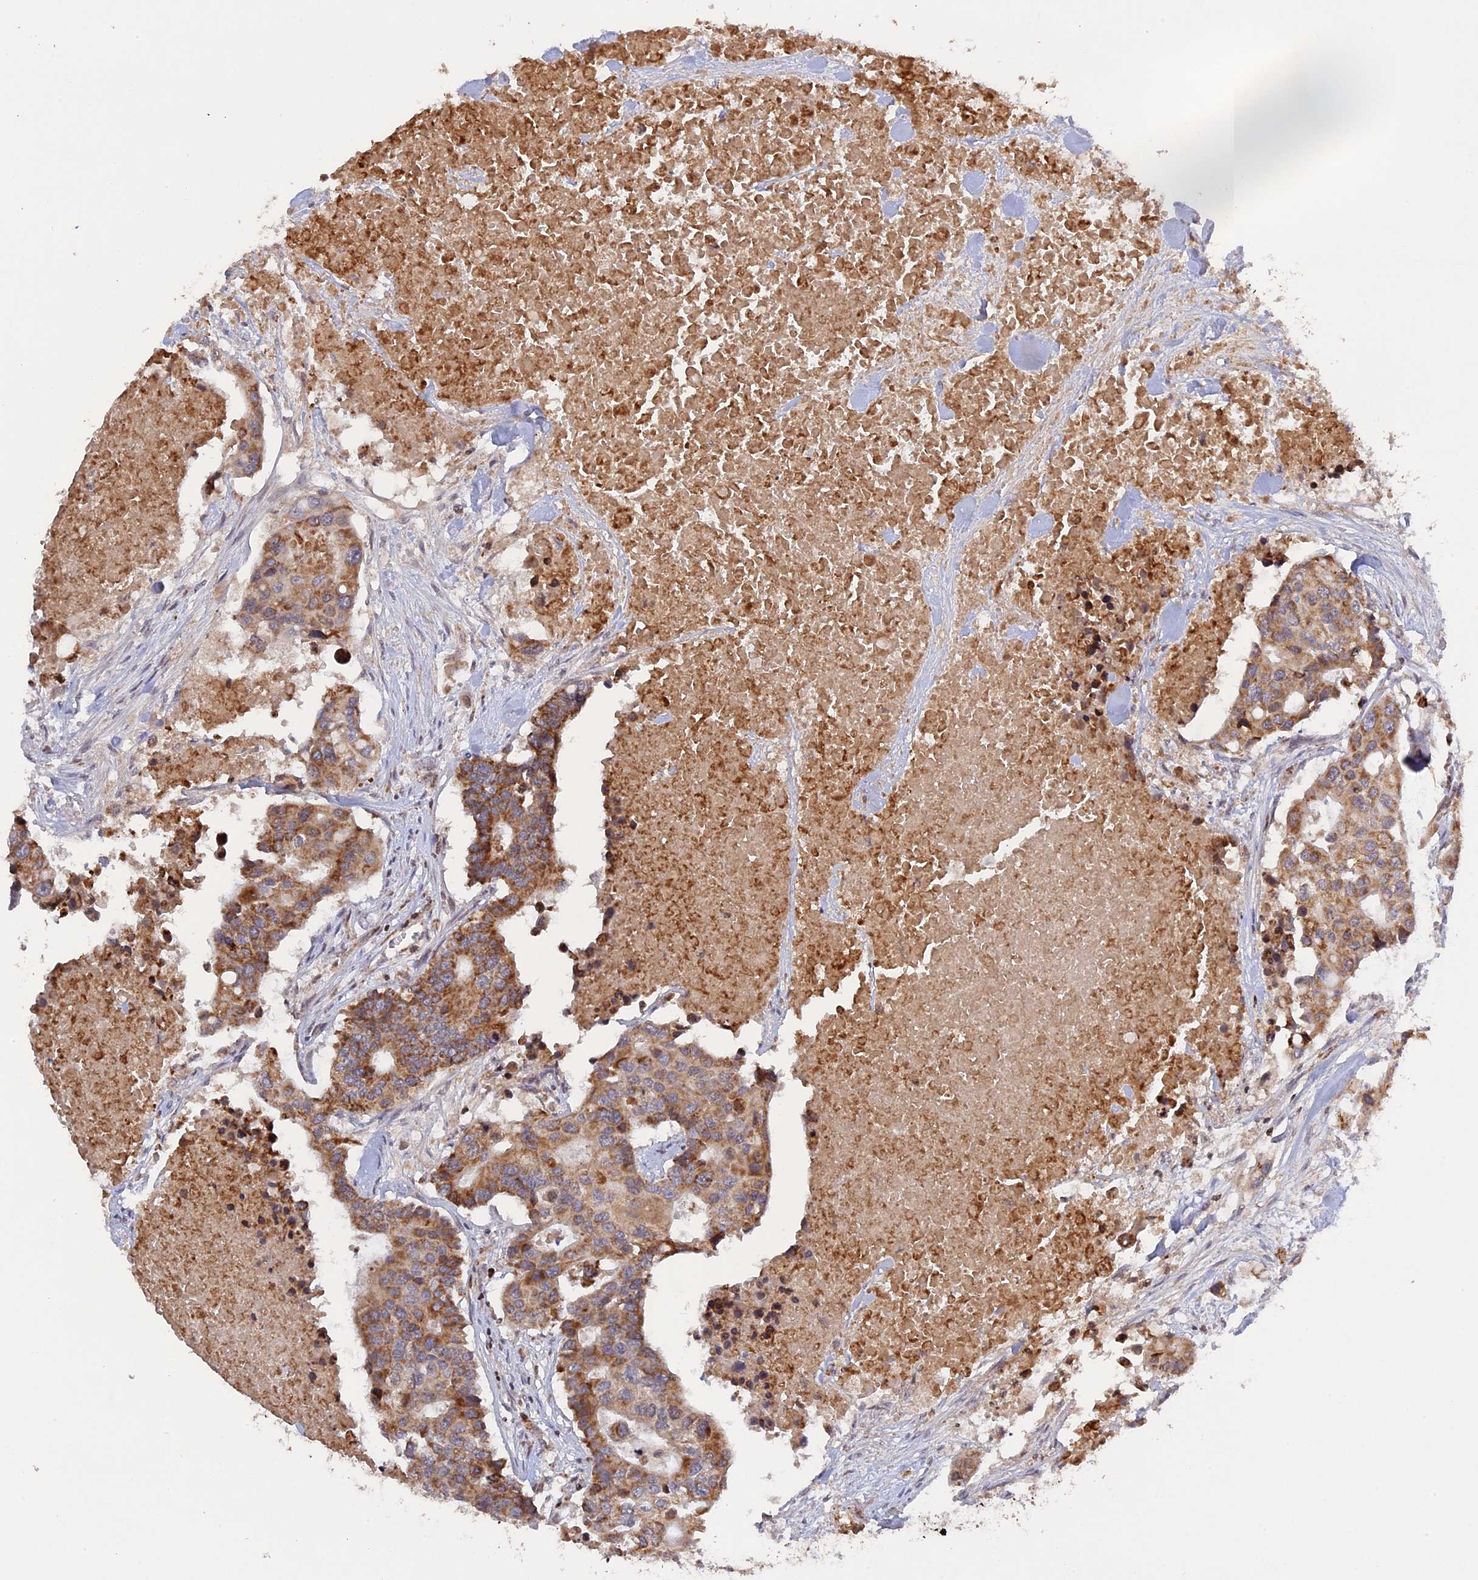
{"staining": {"intensity": "moderate", "quantity": ">75%", "location": "cytoplasmic/membranous"}, "tissue": "colorectal cancer", "cell_type": "Tumor cells", "image_type": "cancer", "snomed": [{"axis": "morphology", "description": "Adenocarcinoma, NOS"}, {"axis": "topography", "description": "Colon"}], "caption": "Human colorectal cancer stained for a protein (brown) demonstrates moderate cytoplasmic/membranous positive staining in about >75% of tumor cells.", "gene": "MPV17L", "patient": {"sex": "male", "age": 77}}